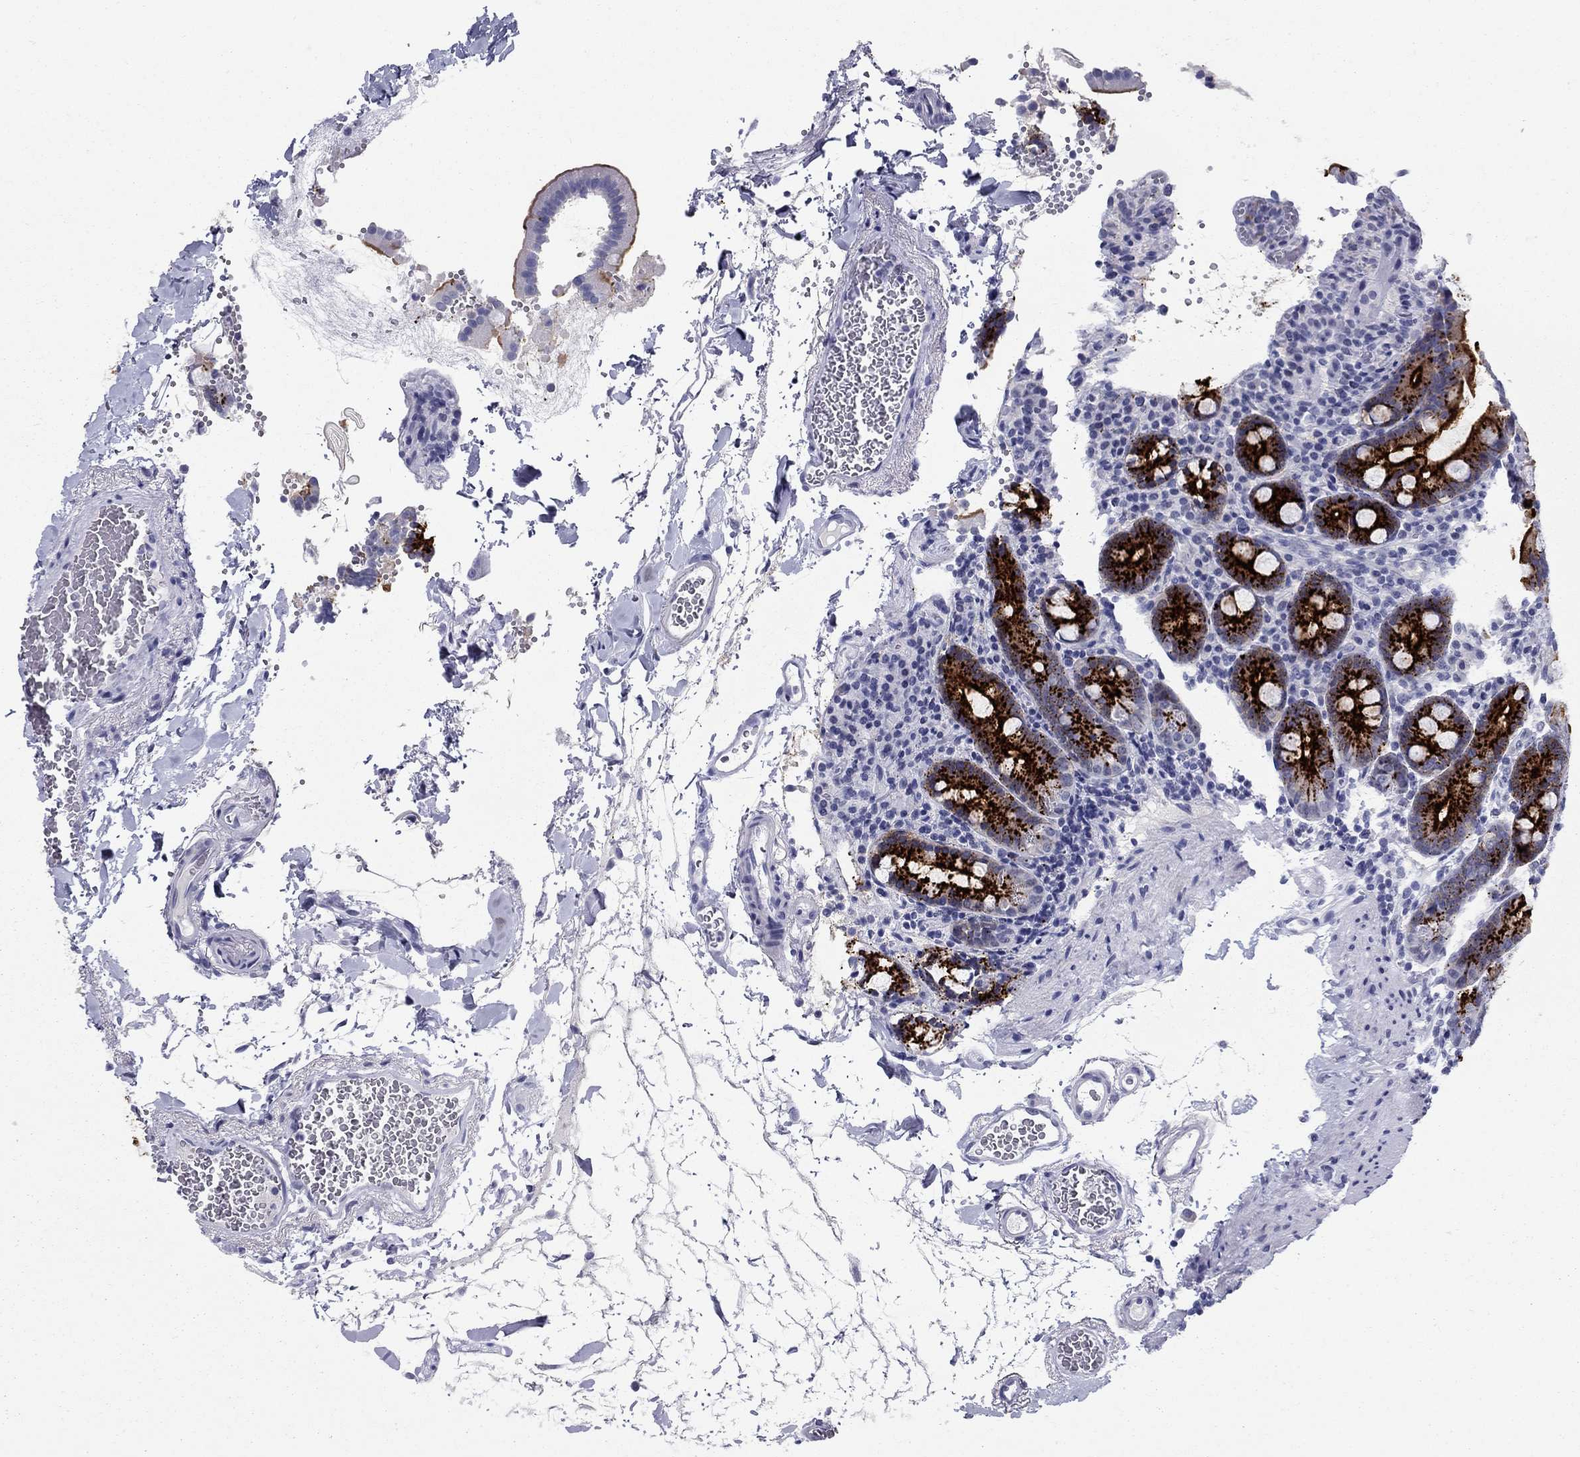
{"staining": {"intensity": "strong", "quantity": ">75%", "location": "cytoplasmic/membranous"}, "tissue": "duodenum", "cell_type": "Glandular cells", "image_type": "normal", "snomed": [{"axis": "morphology", "description": "Normal tissue, NOS"}, {"axis": "topography", "description": "Duodenum"}], "caption": "This is a histology image of IHC staining of normal duodenum, which shows strong positivity in the cytoplasmic/membranous of glandular cells.", "gene": "C4orf19", "patient": {"sex": "male", "age": 59}}